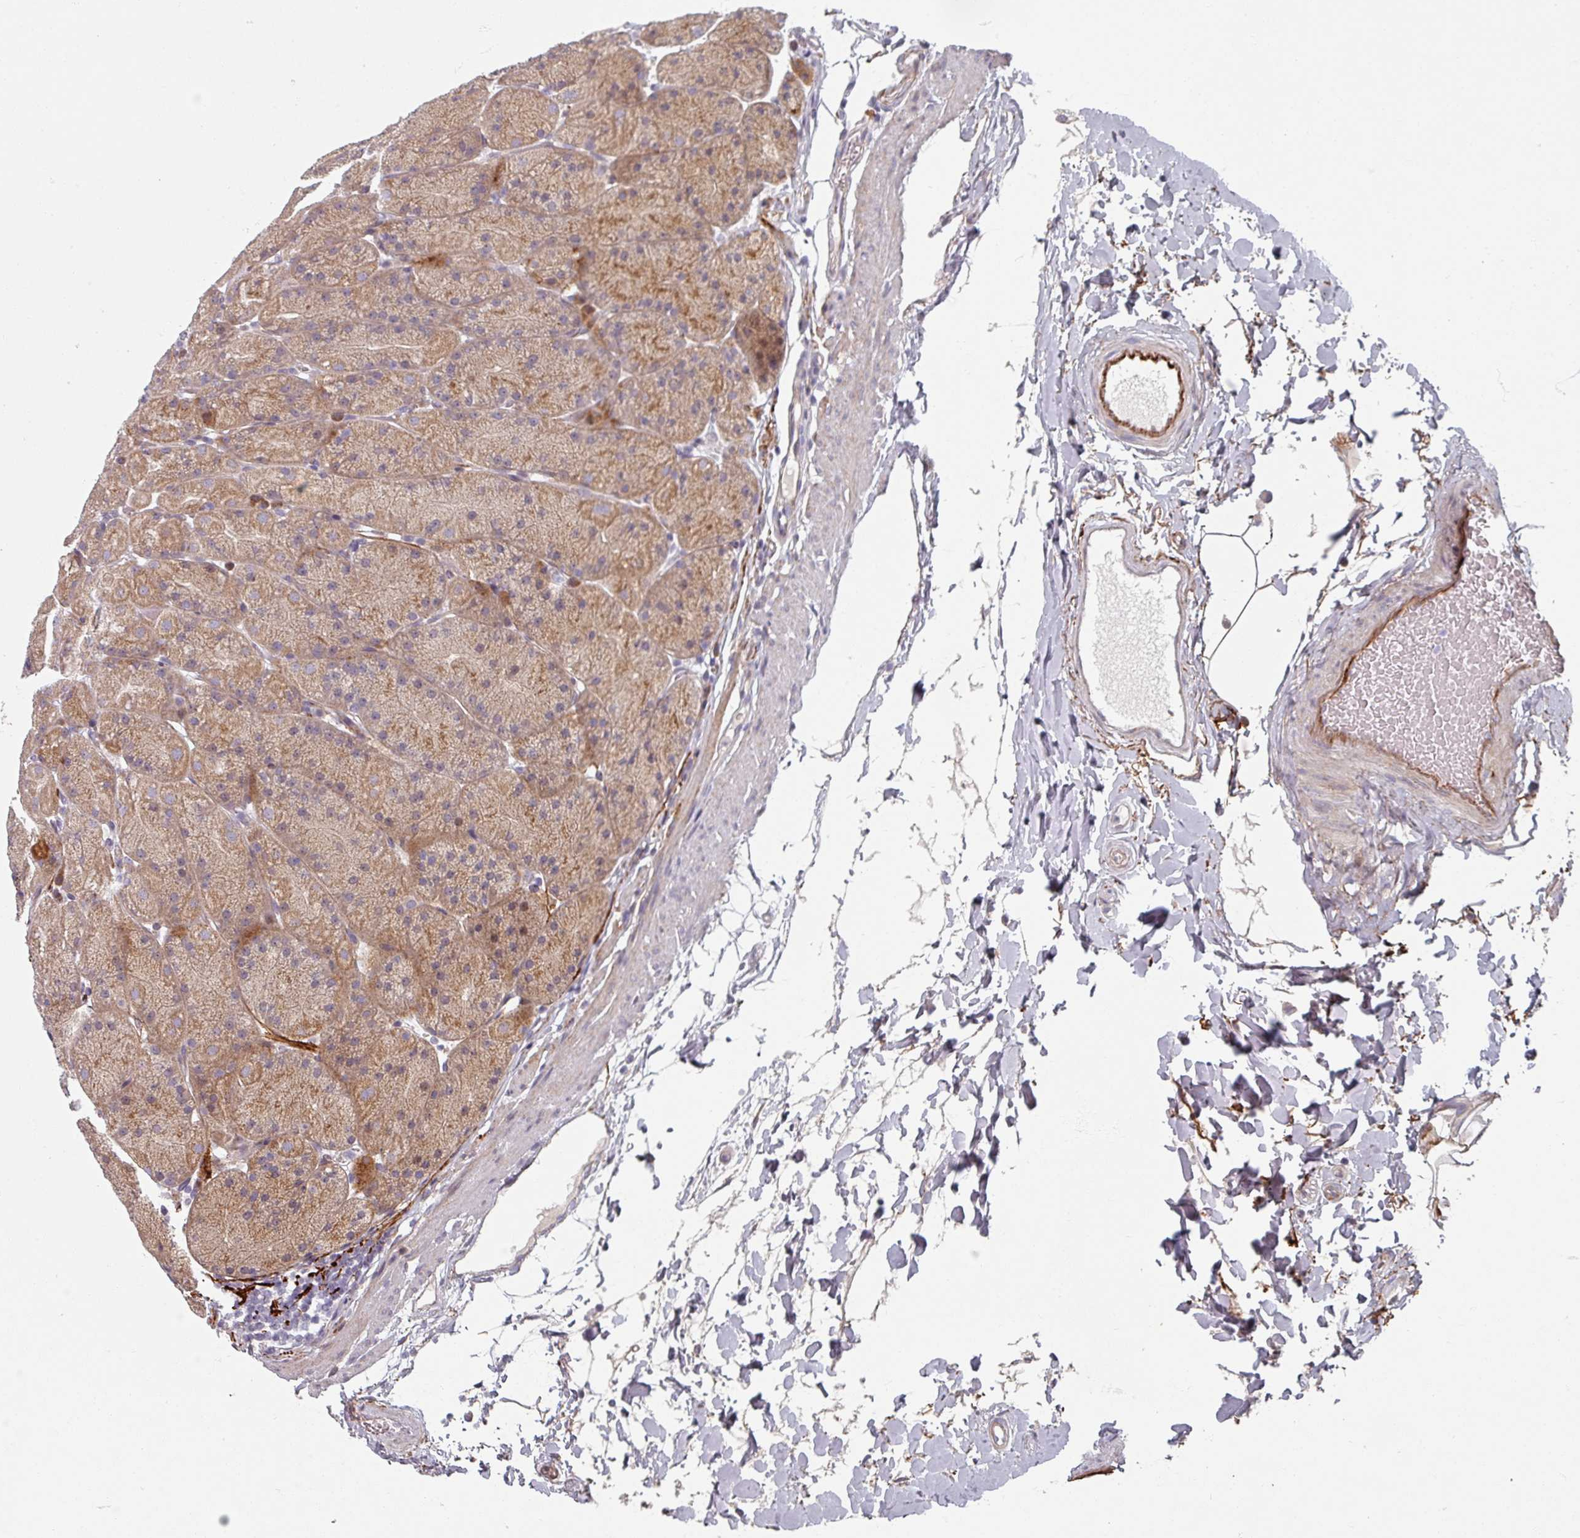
{"staining": {"intensity": "moderate", "quantity": ">75%", "location": "cytoplasmic/membranous"}, "tissue": "stomach", "cell_type": "Glandular cells", "image_type": "normal", "snomed": [{"axis": "morphology", "description": "Normal tissue, NOS"}, {"axis": "topography", "description": "Stomach, upper"}, {"axis": "topography", "description": "Stomach, lower"}], "caption": "Protein expression analysis of benign stomach exhibits moderate cytoplasmic/membranous positivity in about >75% of glandular cells. The protein of interest is shown in brown color, while the nuclei are stained blue.", "gene": "CYB5RL", "patient": {"sex": "male", "age": 67}}